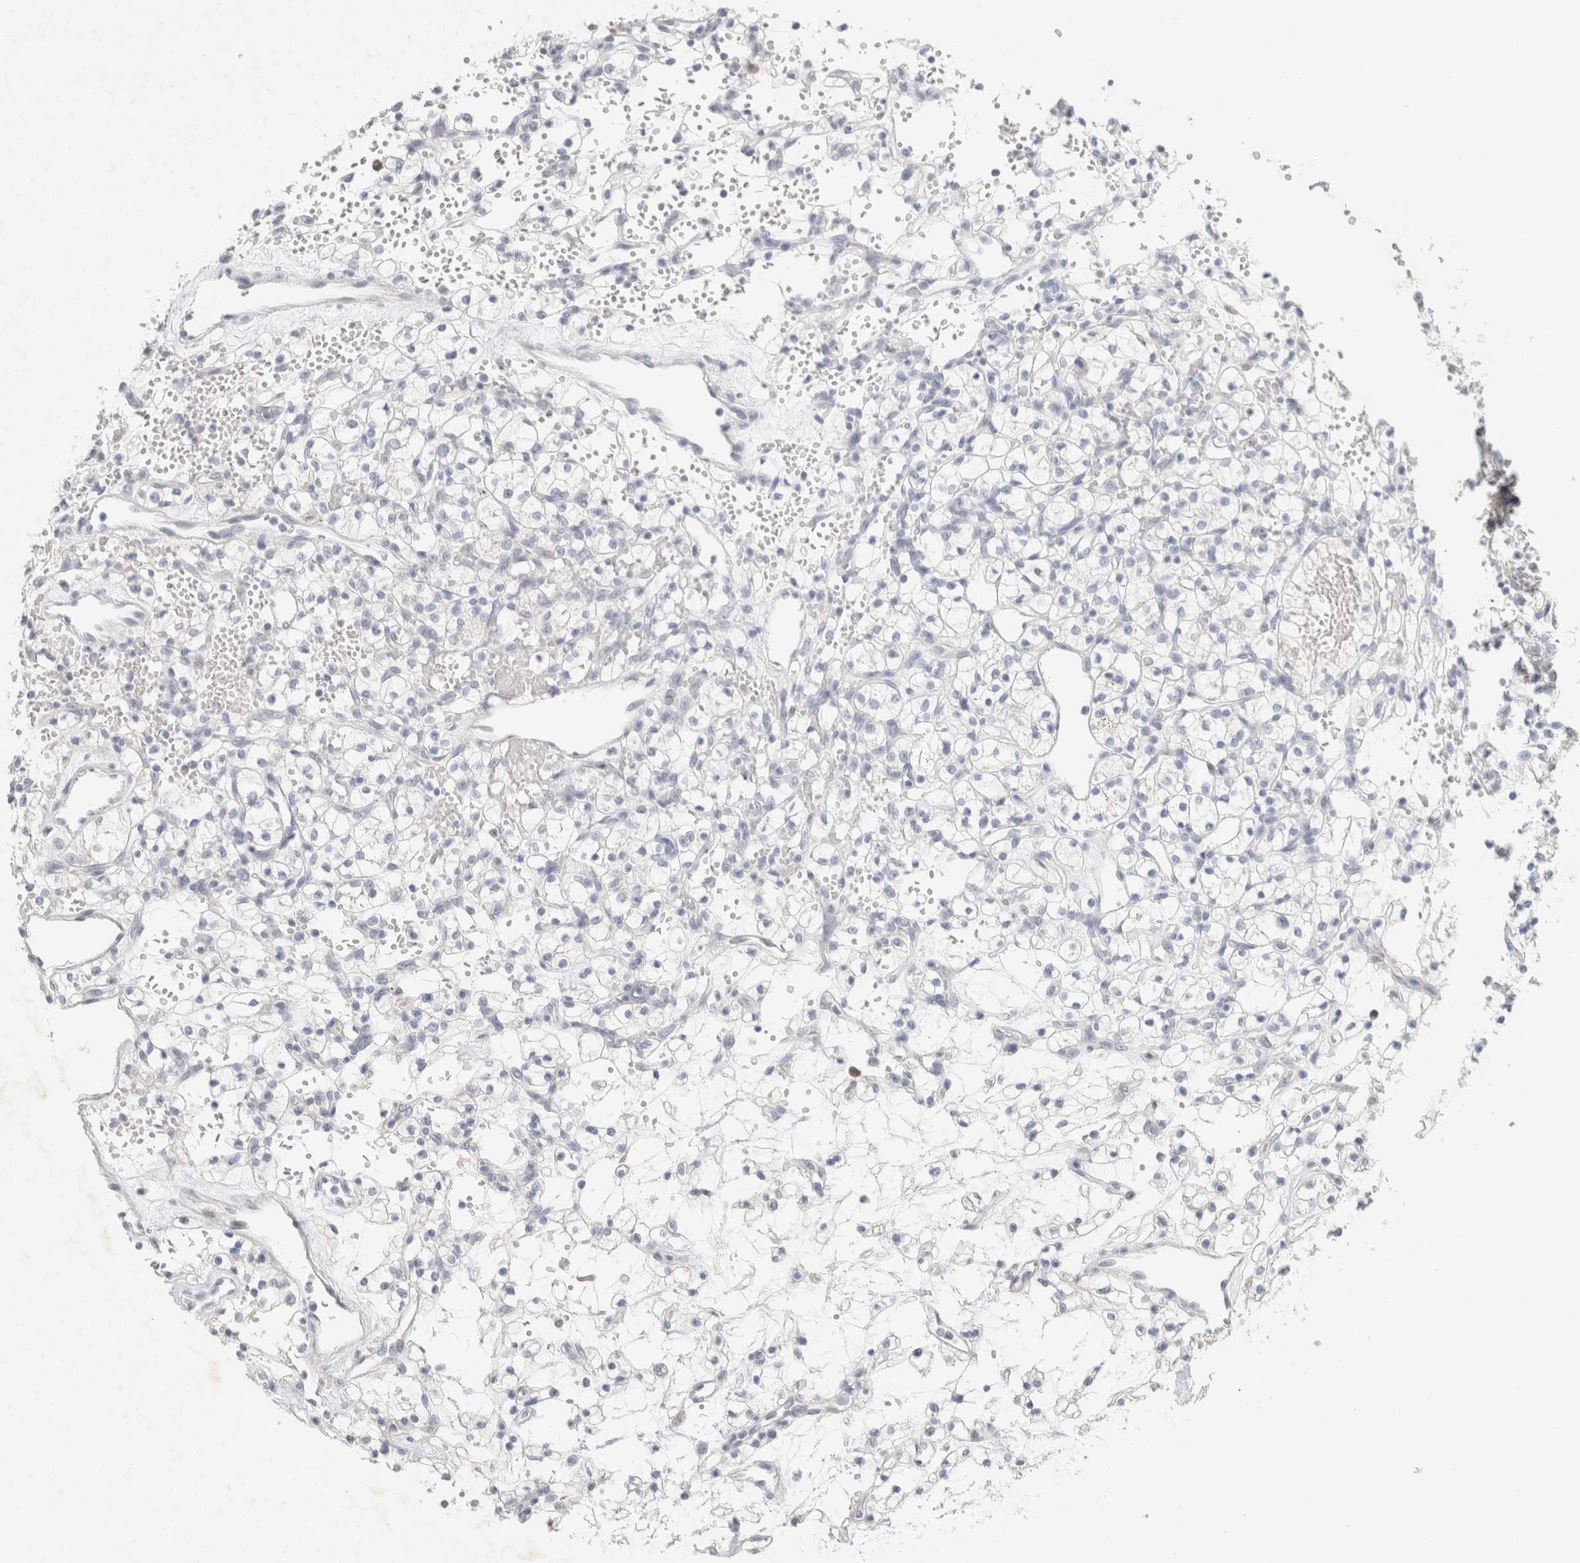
{"staining": {"intensity": "negative", "quantity": "none", "location": "none"}, "tissue": "renal cancer", "cell_type": "Tumor cells", "image_type": "cancer", "snomed": [{"axis": "morphology", "description": "Adenocarcinoma, NOS"}, {"axis": "topography", "description": "Kidney"}], "caption": "DAB immunohistochemical staining of renal cancer (adenocarcinoma) shows no significant positivity in tumor cells. Nuclei are stained in blue.", "gene": "NEFM", "patient": {"sex": "female", "age": 60}}